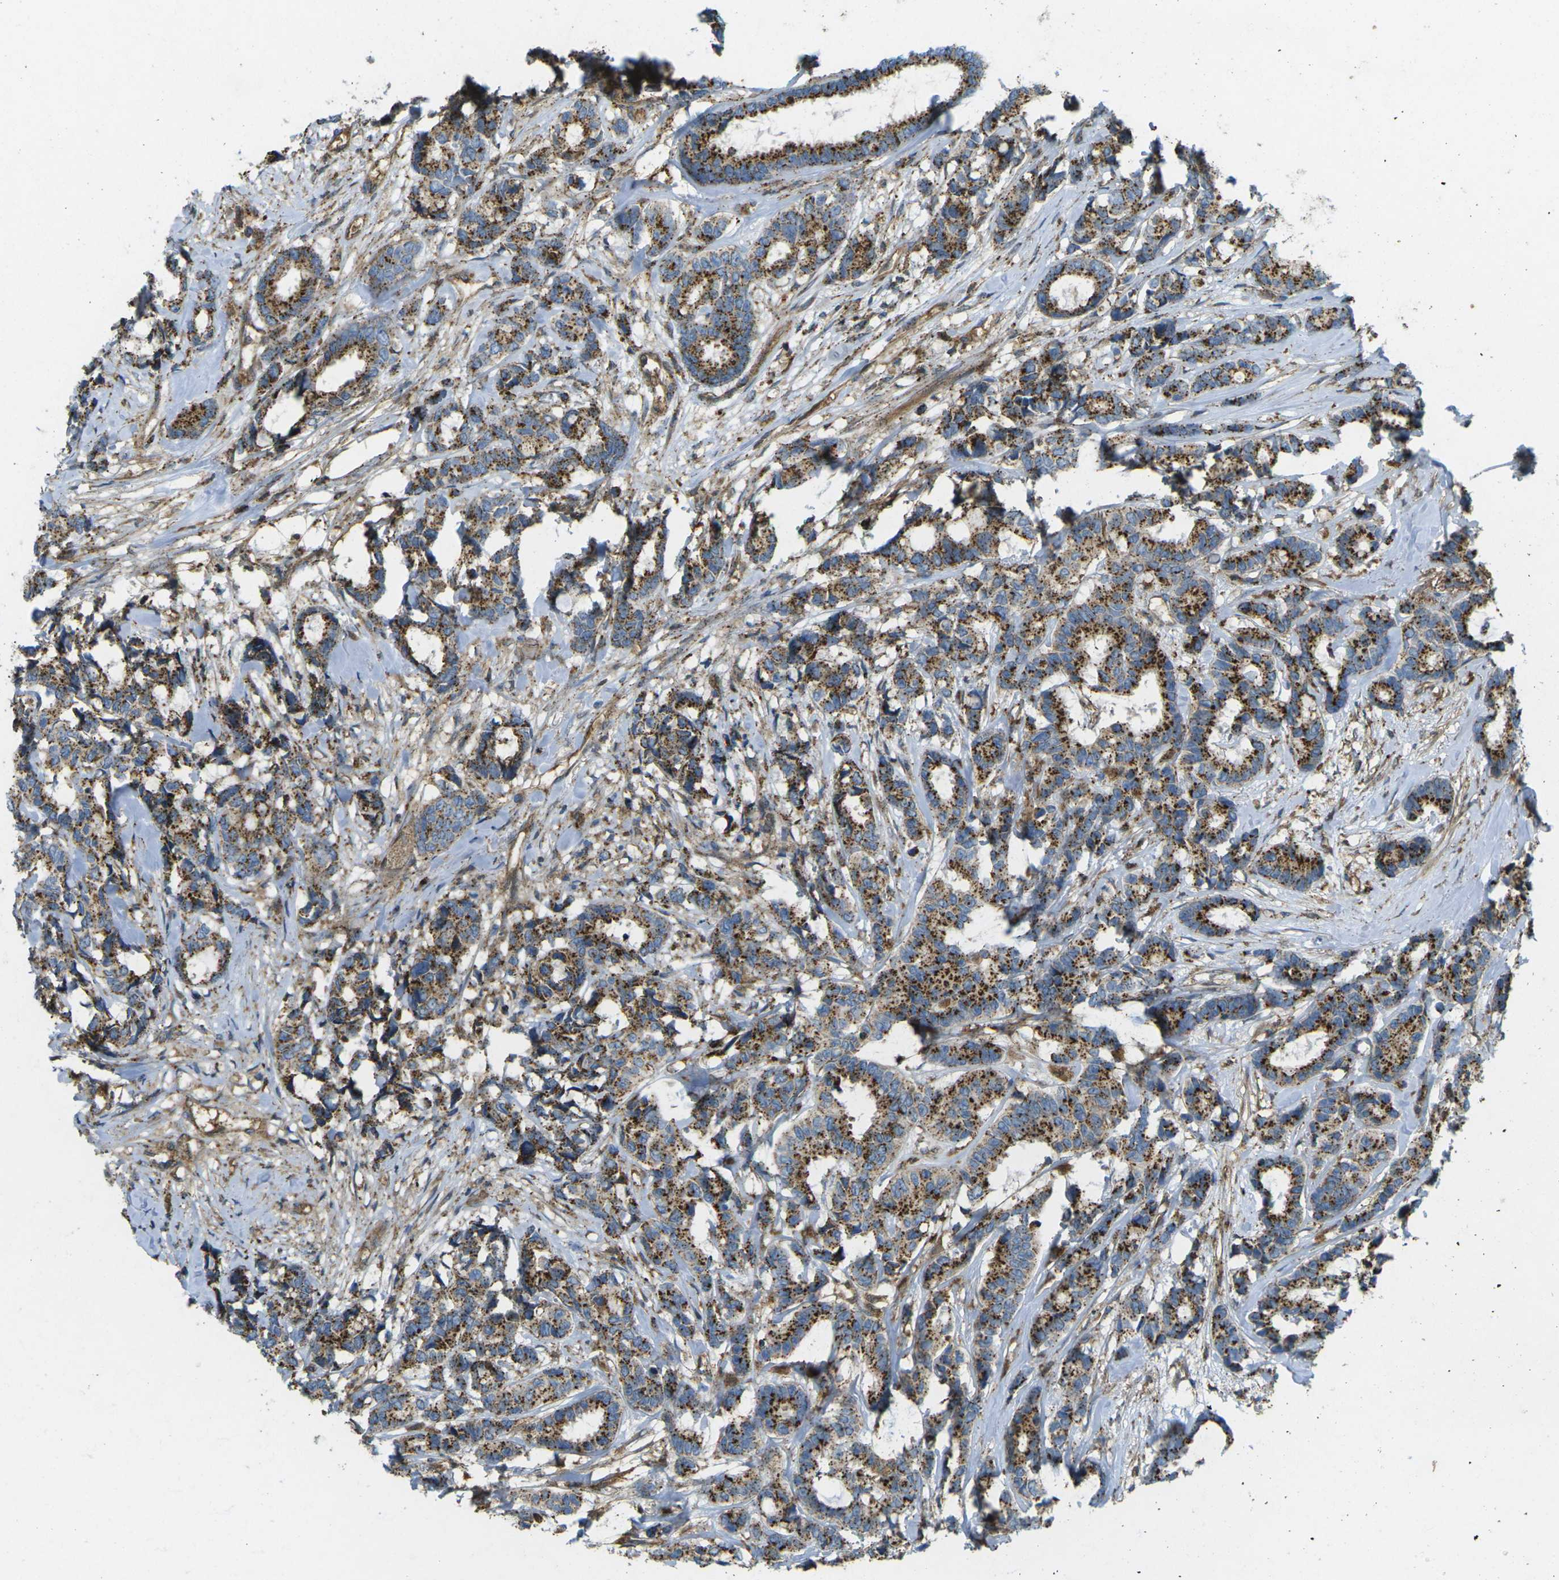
{"staining": {"intensity": "moderate", "quantity": ">75%", "location": "cytoplasmic/membranous"}, "tissue": "breast cancer", "cell_type": "Tumor cells", "image_type": "cancer", "snomed": [{"axis": "morphology", "description": "Duct carcinoma"}, {"axis": "topography", "description": "Breast"}], "caption": "Approximately >75% of tumor cells in breast cancer (intraductal carcinoma) demonstrate moderate cytoplasmic/membranous protein expression as visualized by brown immunohistochemical staining.", "gene": "CHMP3", "patient": {"sex": "female", "age": 87}}